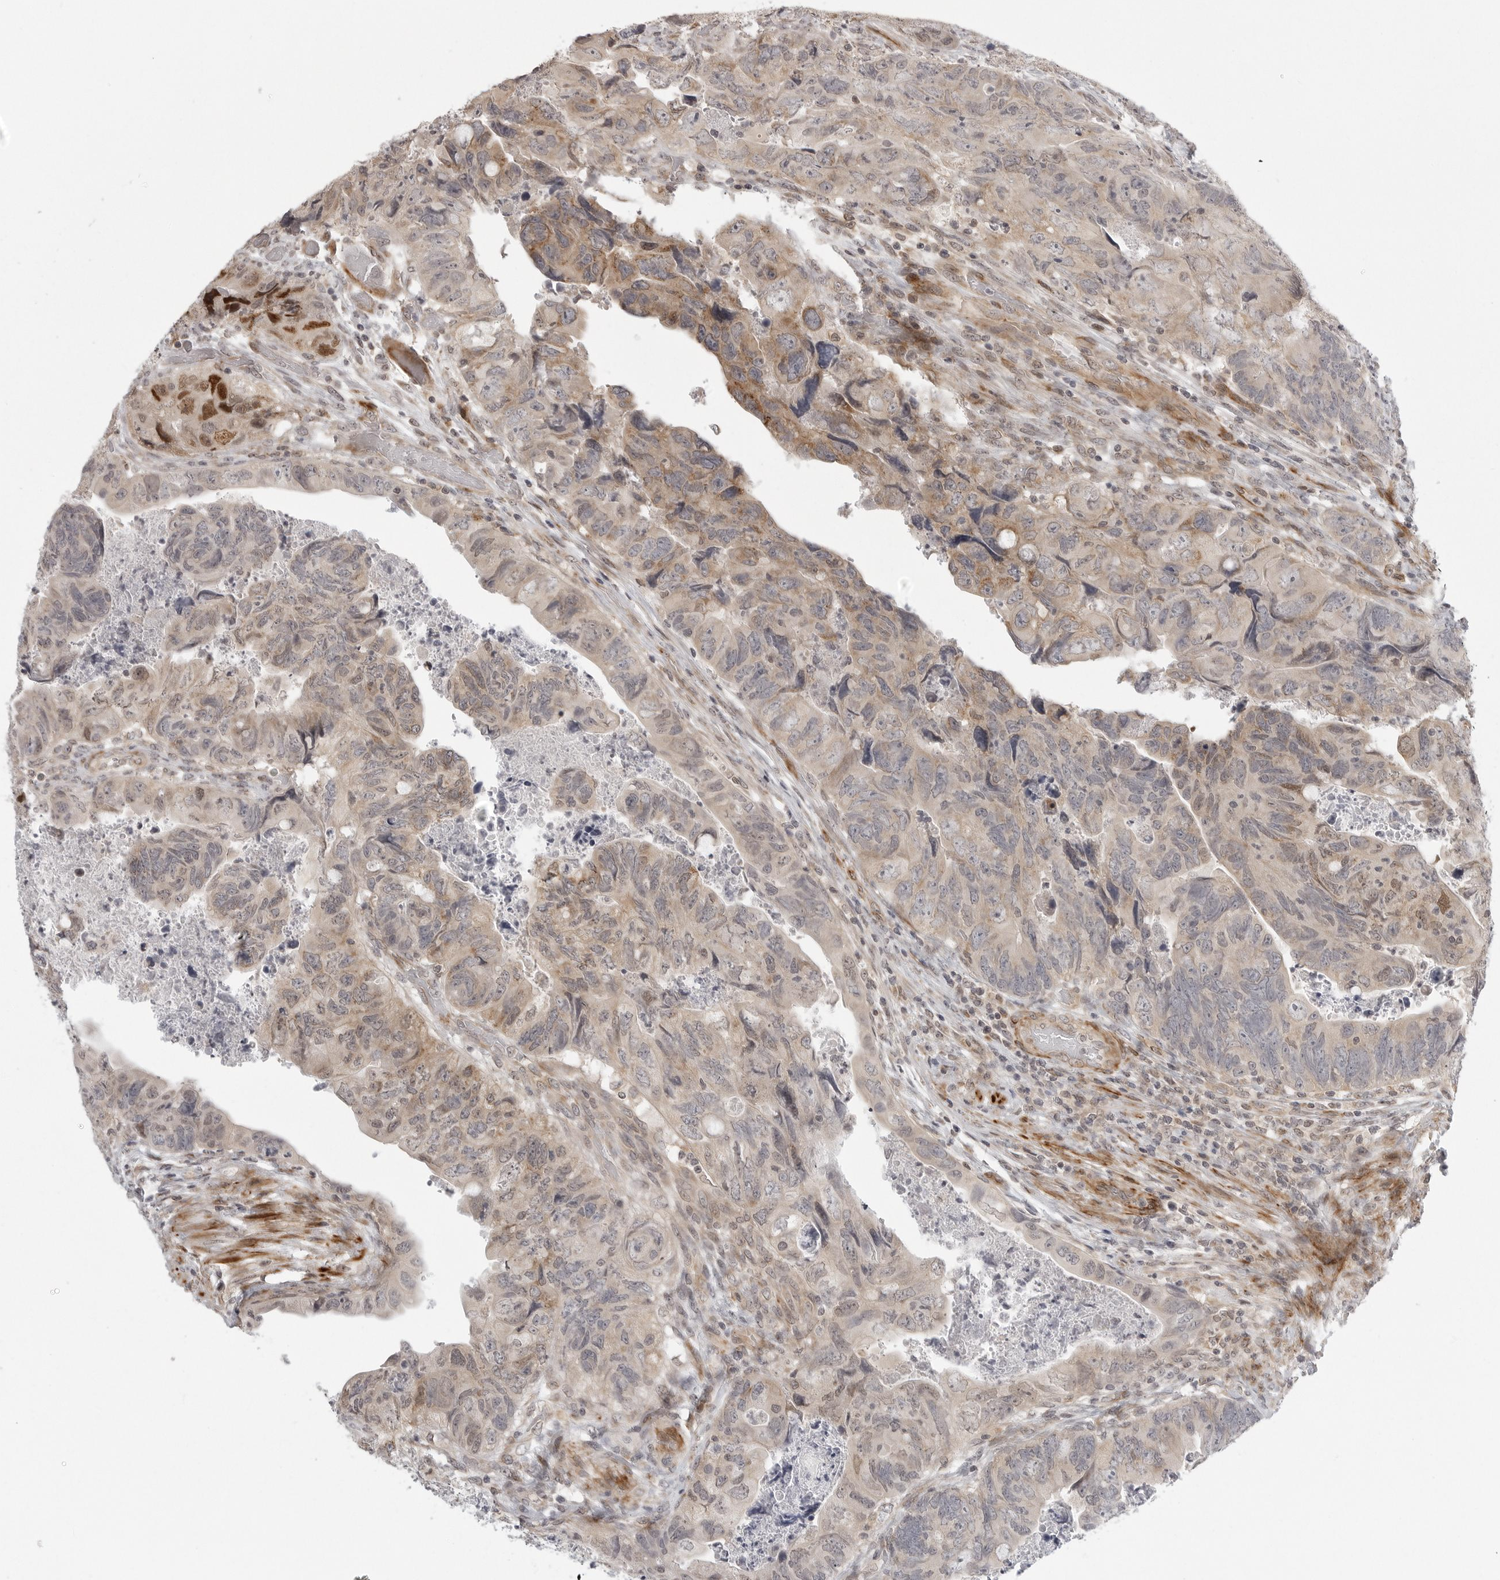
{"staining": {"intensity": "moderate", "quantity": "25%-75%", "location": "cytoplasmic/membranous,nuclear"}, "tissue": "colorectal cancer", "cell_type": "Tumor cells", "image_type": "cancer", "snomed": [{"axis": "morphology", "description": "Adenocarcinoma, NOS"}, {"axis": "topography", "description": "Rectum"}], "caption": "Brown immunohistochemical staining in colorectal cancer displays moderate cytoplasmic/membranous and nuclear staining in about 25%-75% of tumor cells.", "gene": "TUT4", "patient": {"sex": "male", "age": 63}}